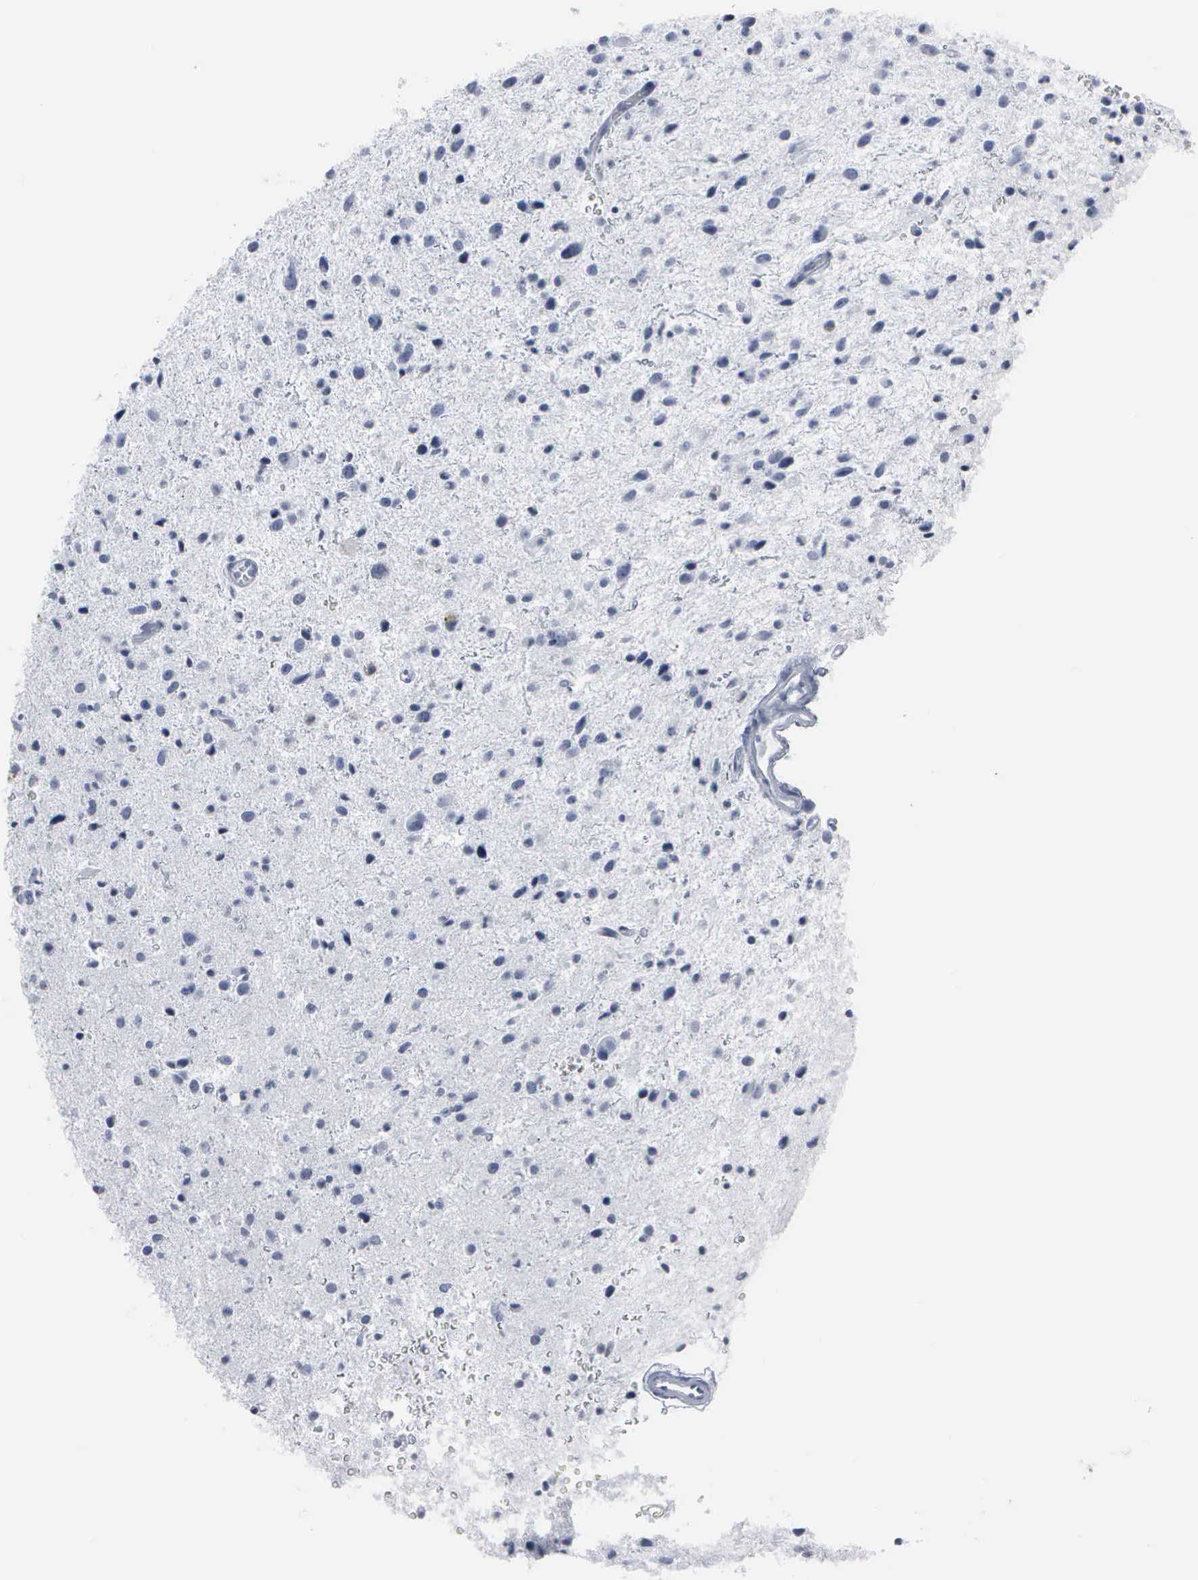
{"staining": {"intensity": "negative", "quantity": "none", "location": "none"}, "tissue": "glioma", "cell_type": "Tumor cells", "image_type": "cancer", "snomed": [{"axis": "morphology", "description": "Glioma, malignant, Low grade"}, {"axis": "topography", "description": "Brain"}], "caption": "Immunohistochemistry (IHC) histopathology image of neoplastic tissue: malignant low-grade glioma stained with DAB displays no significant protein expression in tumor cells.", "gene": "CCNB1", "patient": {"sex": "female", "age": 46}}